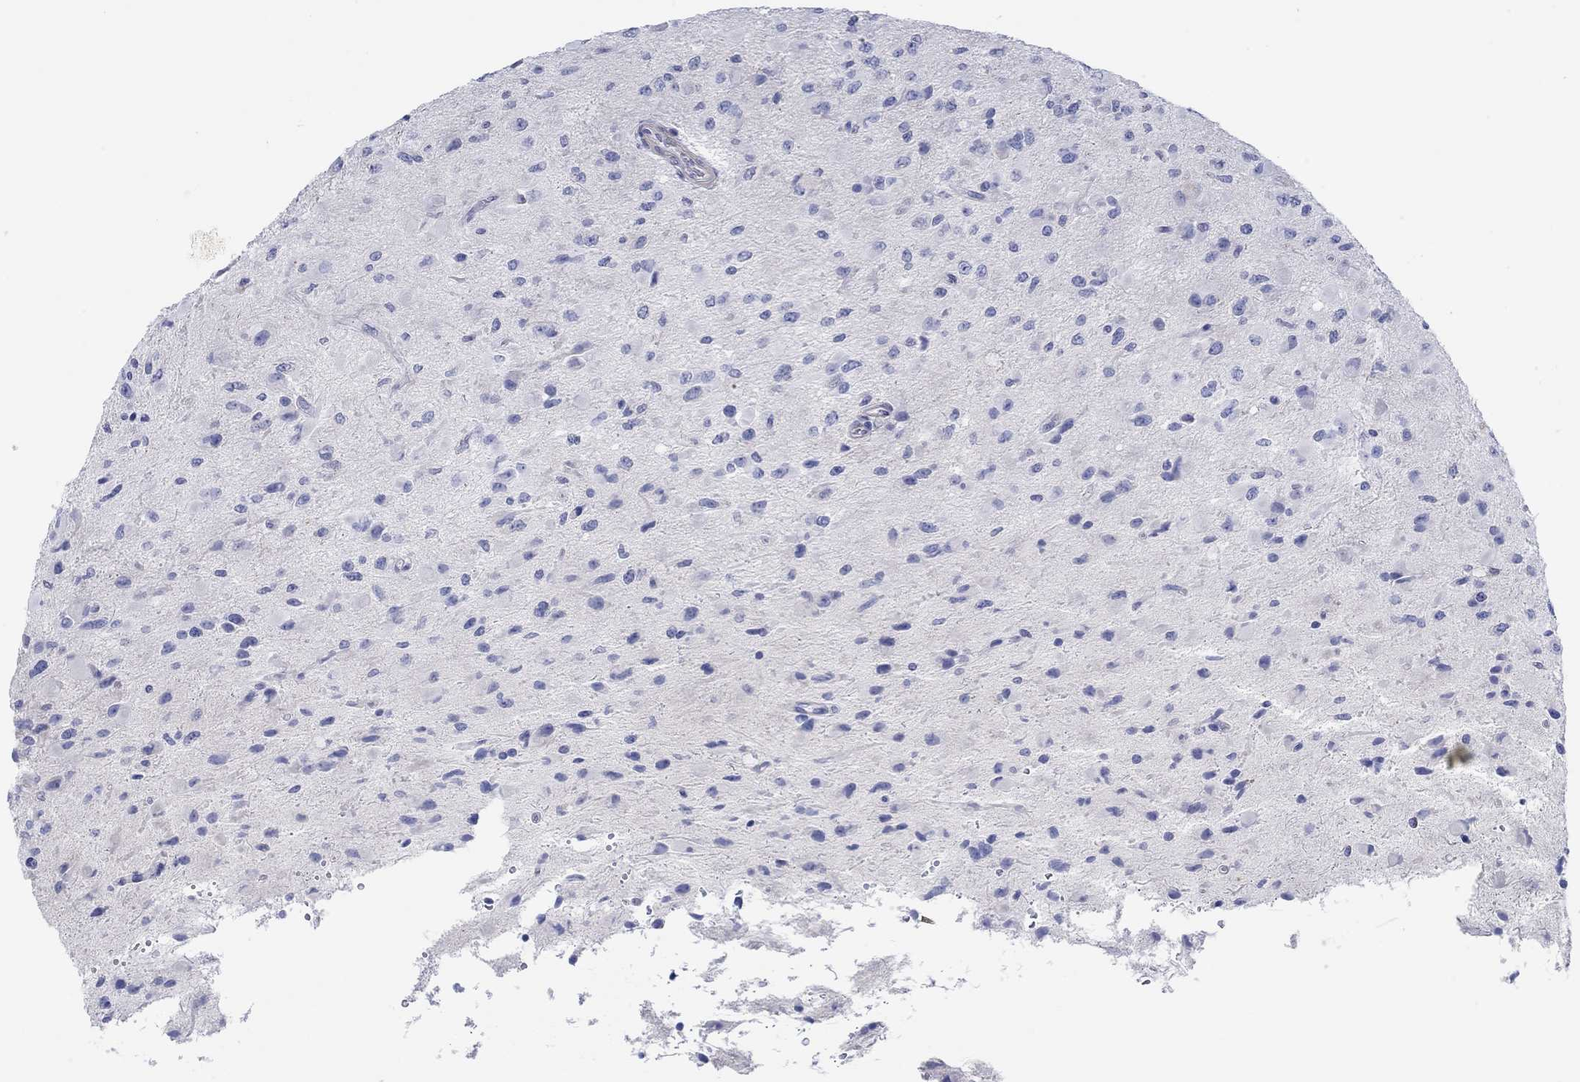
{"staining": {"intensity": "negative", "quantity": "none", "location": "none"}, "tissue": "glioma", "cell_type": "Tumor cells", "image_type": "cancer", "snomed": [{"axis": "morphology", "description": "Glioma, malignant, High grade"}, {"axis": "topography", "description": "Cerebral cortex"}], "caption": "Human glioma stained for a protein using immunohistochemistry displays no expression in tumor cells.", "gene": "PPIL6", "patient": {"sex": "male", "age": 35}}